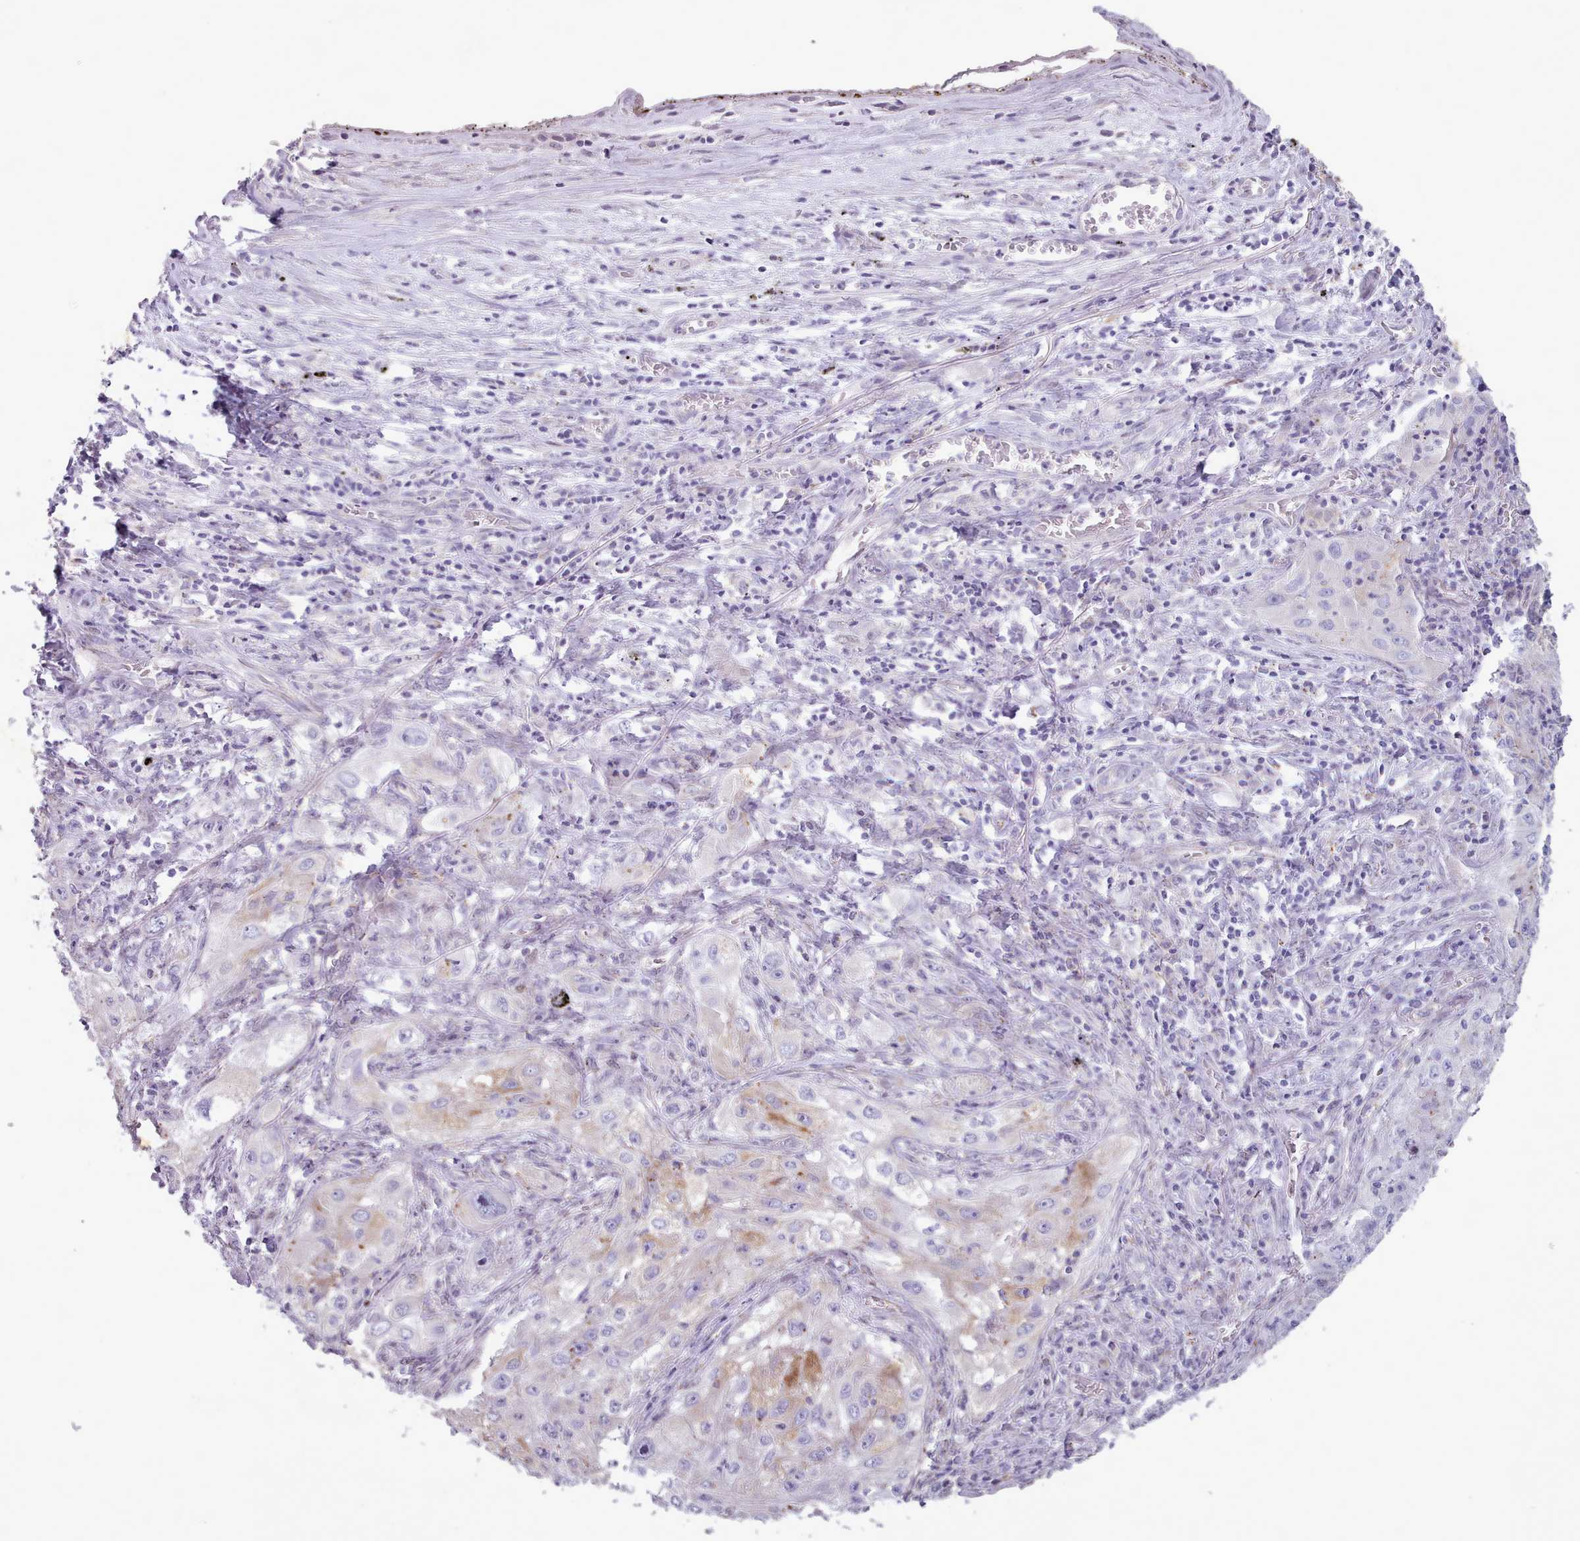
{"staining": {"intensity": "moderate", "quantity": "<25%", "location": "cytoplasmic/membranous"}, "tissue": "lung cancer", "cell_type": "Tumor cells", "image_type": "cancer", "snomed": [{"axis": "morphology", "description": "Squamous cell carcinoma, NOS"}, {"axis": "topography", "description": "Lung"}], "caption": "Immunohistochemistry of lung cancer (squamous cell carcinoma) displays low levels of moderate cytoplasmic/membranous positivity in about <25% of tumor cells. Immunohistochemistry stains the protein of interest in brown and the nuclei are stained blue.", "gene": "KCNT2", "patient": {"sex": "female", "age": 69}}